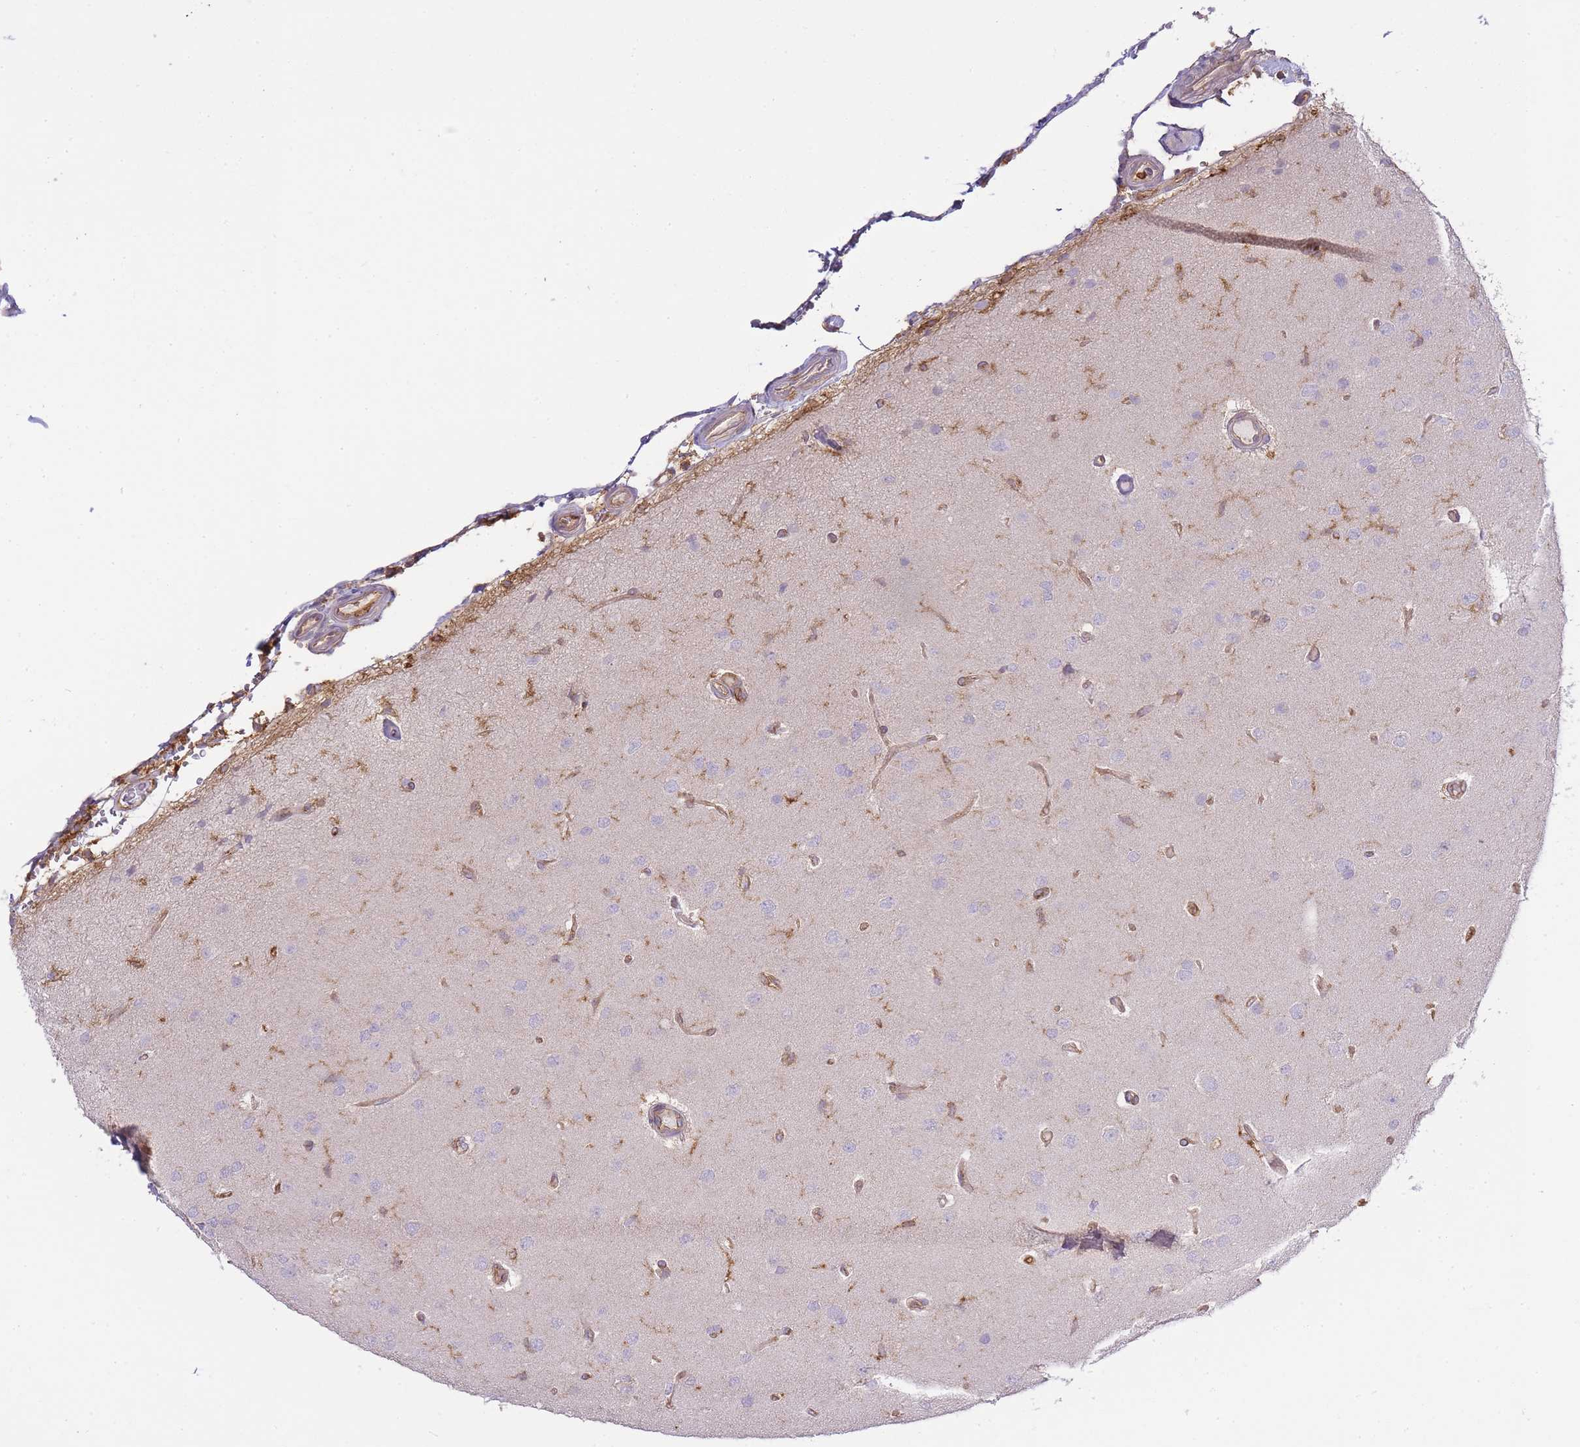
{"staining": {"intensity": "negative", "quantity": "none", "location": "none"}, "tissue": "glioma", "cell_type": "Tumor cells", "image_type": "cancer", "snomed": [{"axis": "morphology", "description": "Glioma, malignant, High grade"}, {"axis": "topography", "description": "Brain"}], "caption": "This is an immunohistochemistry (IHC) image of human high-grade glioma (malignant). There is no positivity in tumor cells.", "gene": "MSN", "patient": {"sex": "male", "age": 77}}